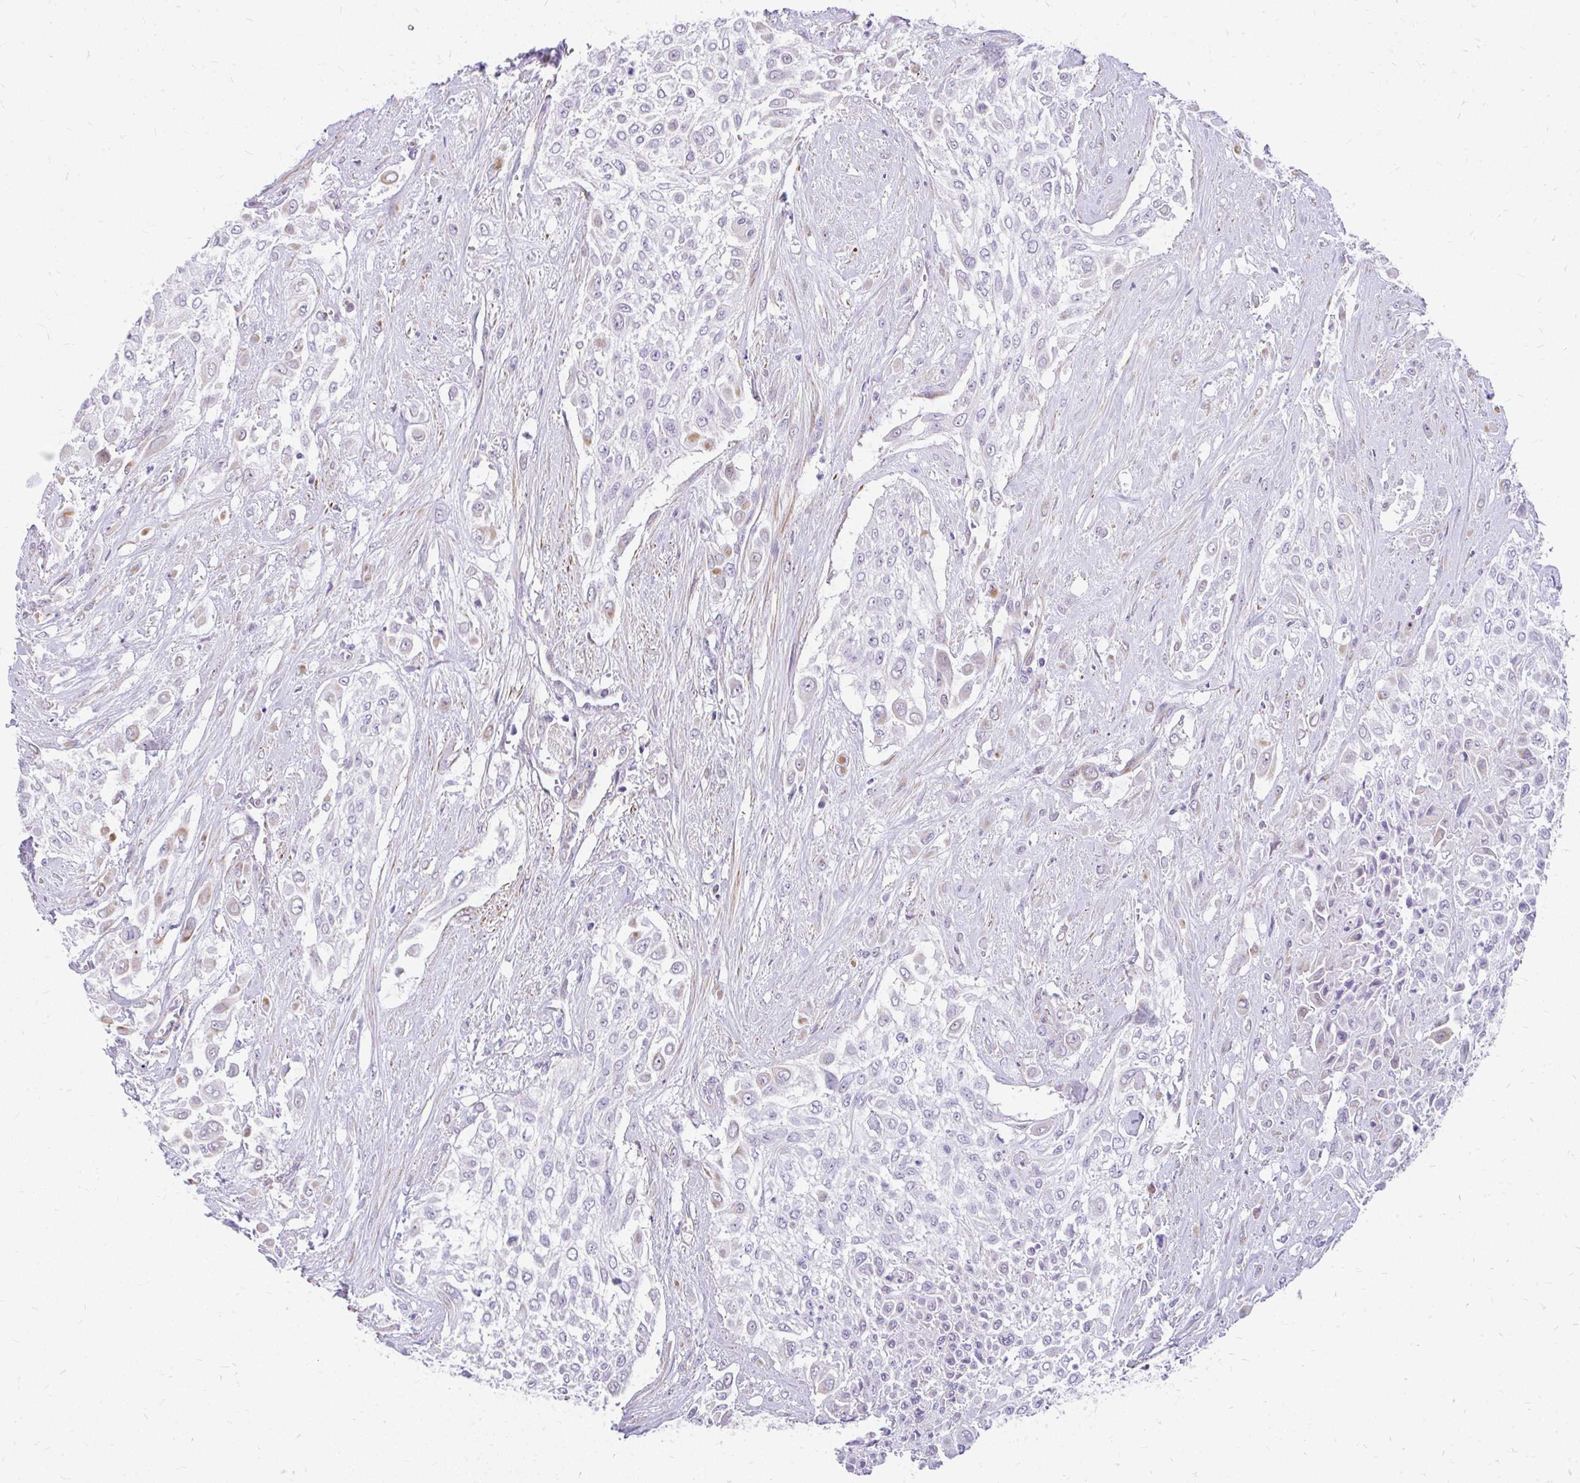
{"staining": {"intensity": "negative", "quantity": "none", "location": "none"}, "tissue": "urothelial cancer", "cell_type": "Tumor cells", "image_type": "cancer", "snomed": [{"axis": "morphology", "description": "Urothelial carcinoma, High grade"}, {"axis": "topography", "description": "Urinary bladder"}], "caption": "Photomicrograph shows no protein expression in tumor cells of urothelial cancer tissue. Brightfield microscopy of immunohistochemistry stained with DAB (brown) and hematoxylin (blue), captured at high magnification.", "gene": "FAM83C", "patient": {"sex": "male", "age": 57}}